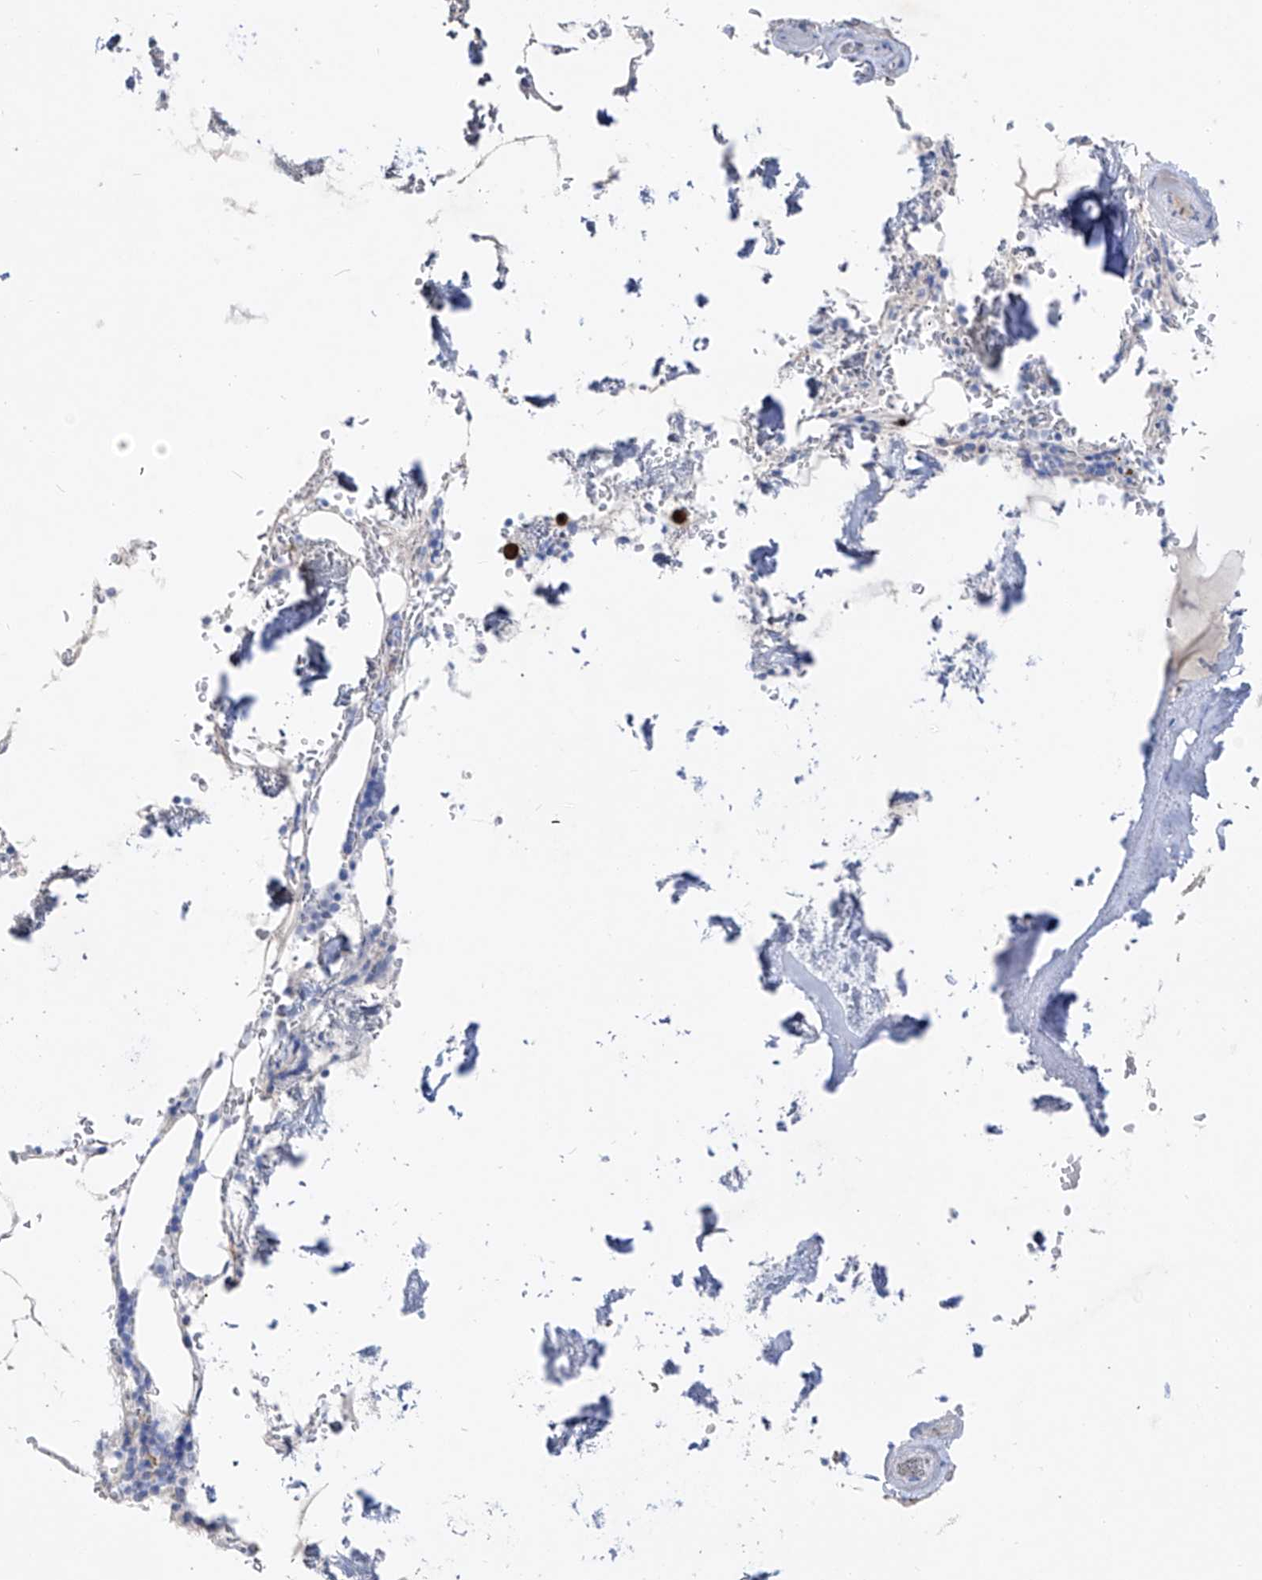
{"staining": {"intensity": "strong", "quantity": "<25%", "location": "cytoplasmic/membranous"}, "tissue": "bone marrow", "cell_type": "Hematopoietic cells", "image_type": "normal", "snomed": [{"axis": "morphology", "description": "Normal tissue, NOS"}, {"axis": "topography", "description": "Bone marrow"}], "caption": "Brown immunohistochemical staining in normal bone marrow displays strong cytoplasmic/membranous expression in approximately <25% of hematopoietic cells.", "gene": "FRS3", "patient": {"sex": "male", "age": 70}}